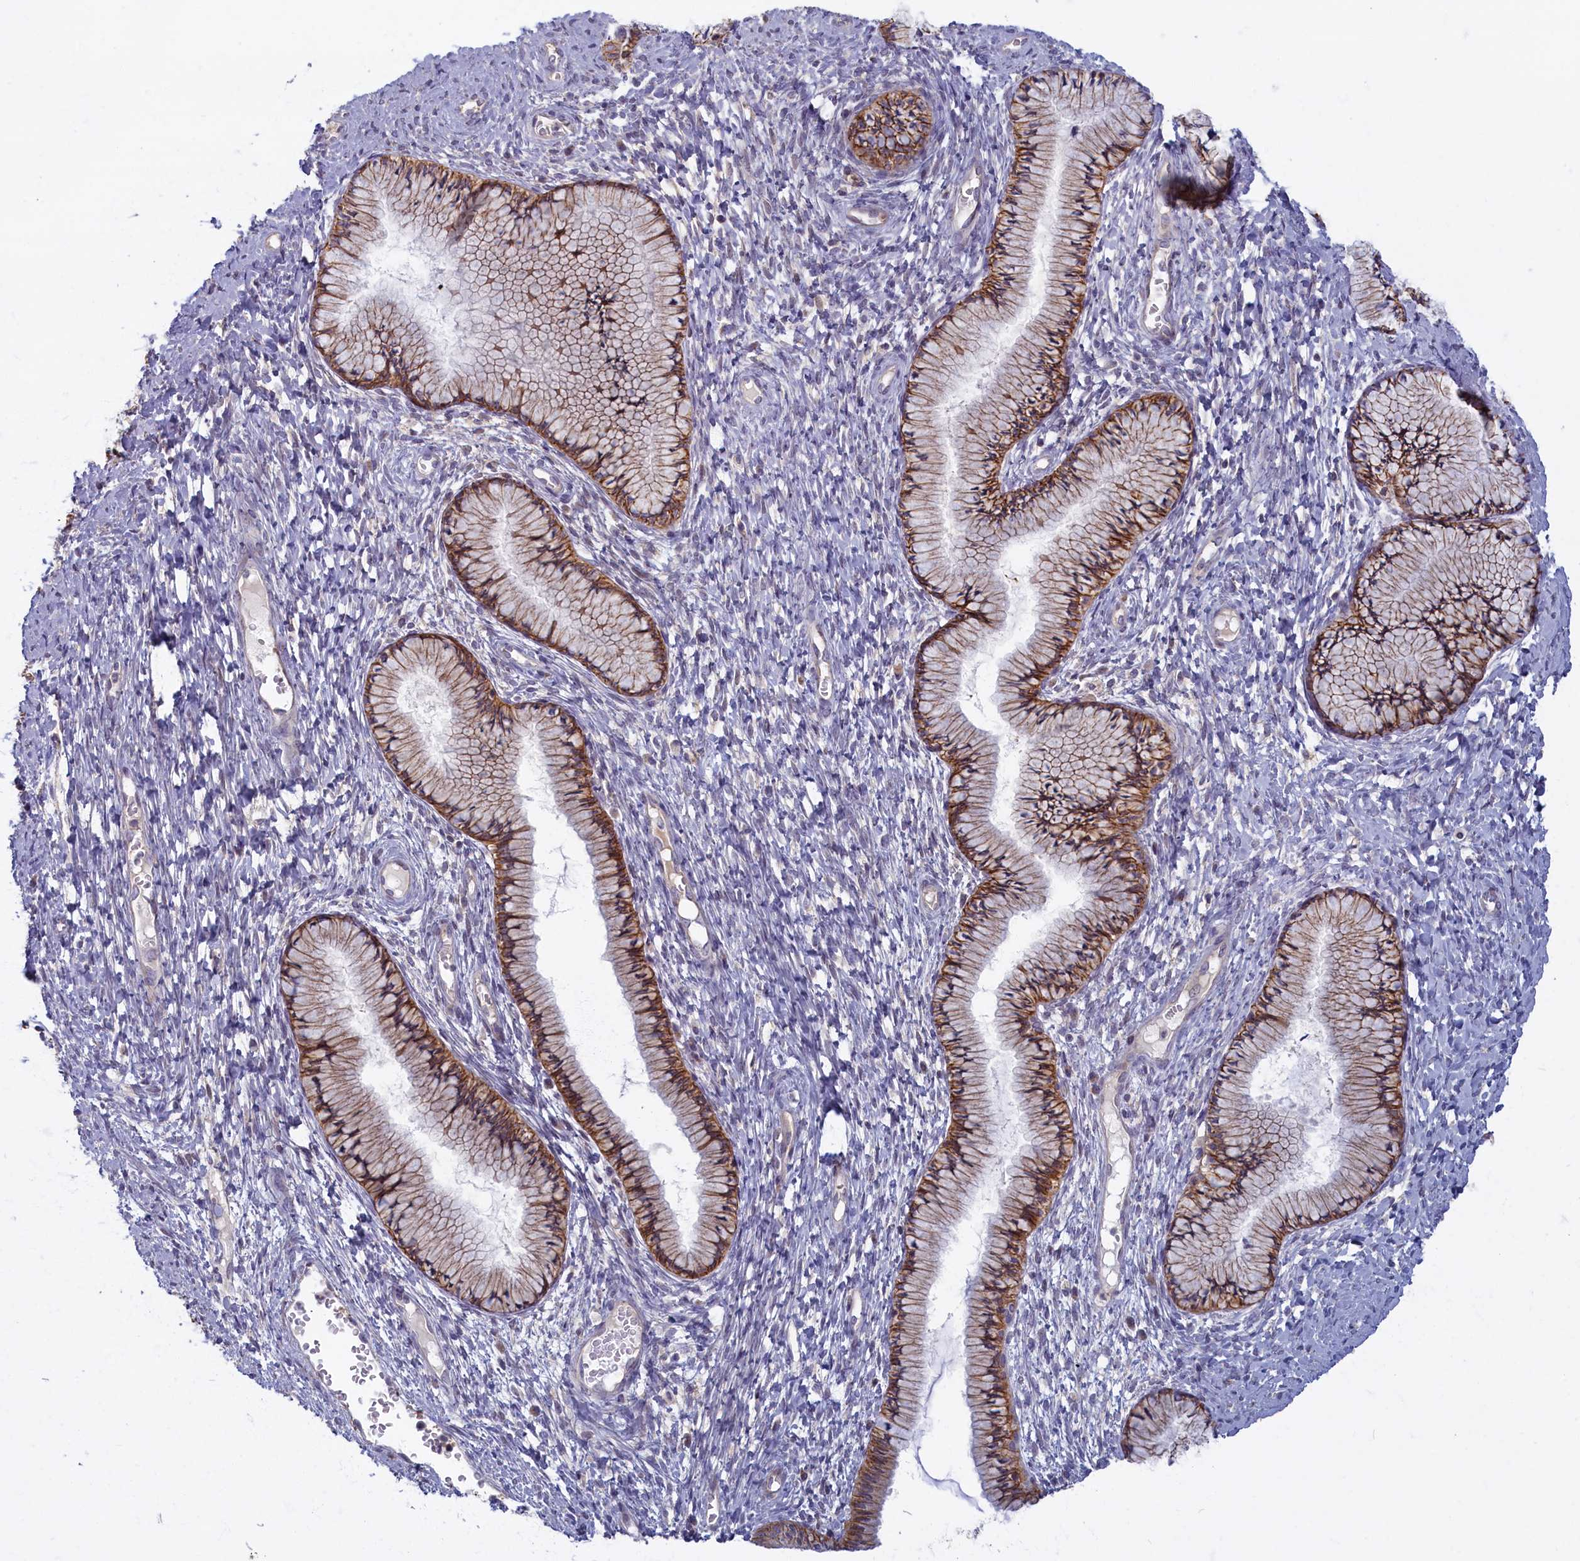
{"staining": {"intensity": "moderate", "quantity": ">75%", "location": "cytoplasmic/membranous"}, "tissue": "cervix", "cell_type": "Glandular cells", "image_type": "normal", "snomed": [{"axis": "morphology", "description": "Normal tissue, NOS"}, {"axis": "topography", "description": "Cervix"}], "caption": "Cervix stained with DAB immunohistochemistry demonstrates medium levels of moderate cytoplasmic/membranous positivity in about >75% of glandular cells.", "gene": "TRPM4", "patient": {"sex": "female", "age": 42}}